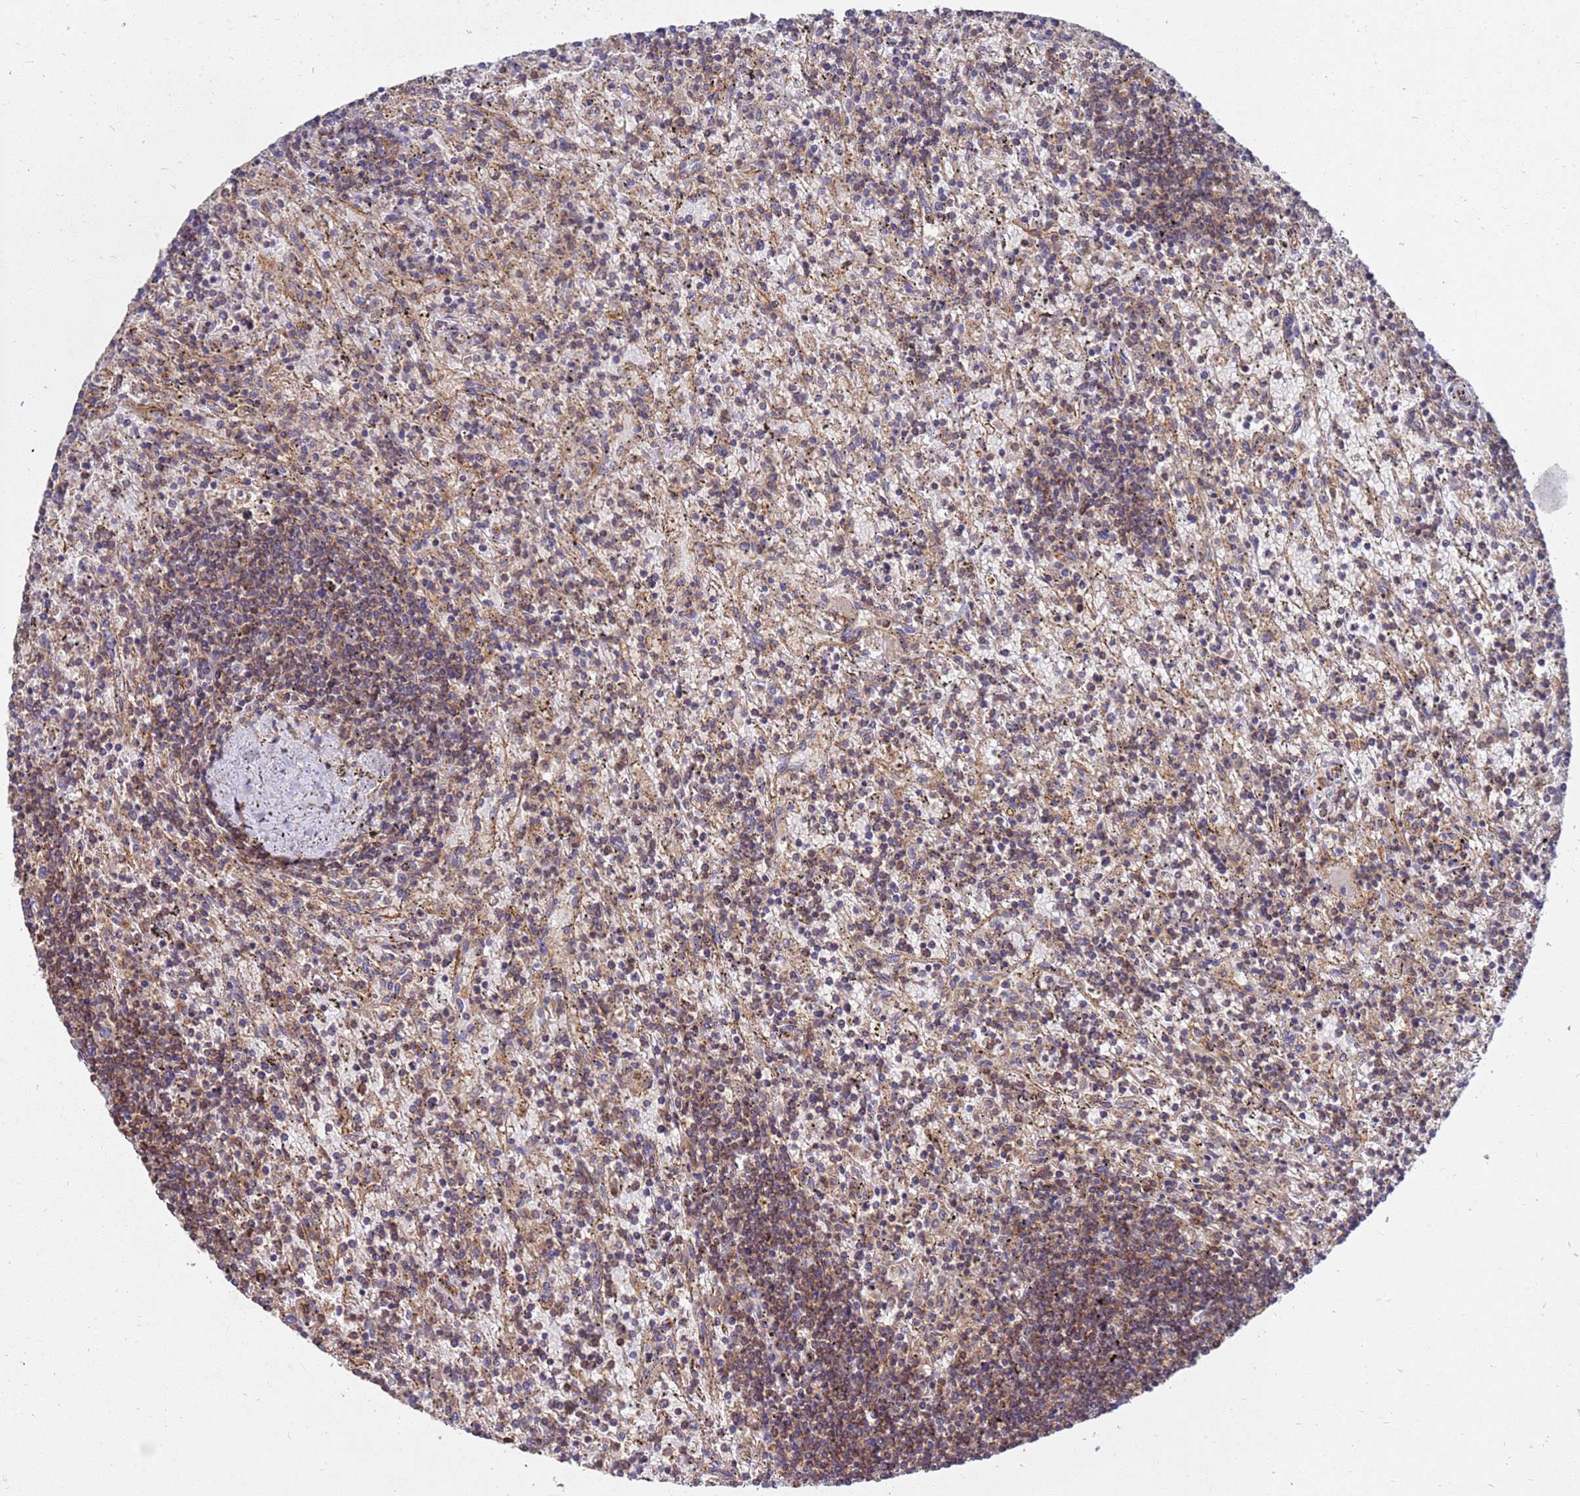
{"staining": {"intensity": "weak", "quantity": ">75%", "location": "cytoplasmic/membranous"}, "tissue": "lymphoma", "cell_type": "Tumor cells", "image_type": "cancer", "snomed": [{"axis": "morphology", "description": "Malignant lymphoma, non-Hodgkin's type, Low grade"}, {"axis": "topography", "description": "Spleen"}], "caption": "Brown immunohistochemical staining in human lymphoma shows weak cytoplasmic/membranous expression in approximately >75% of tumor cells. Nuclei are stained in blue.", "gene": "CDC34", "patient": {"sex": "male", "age": 76}}